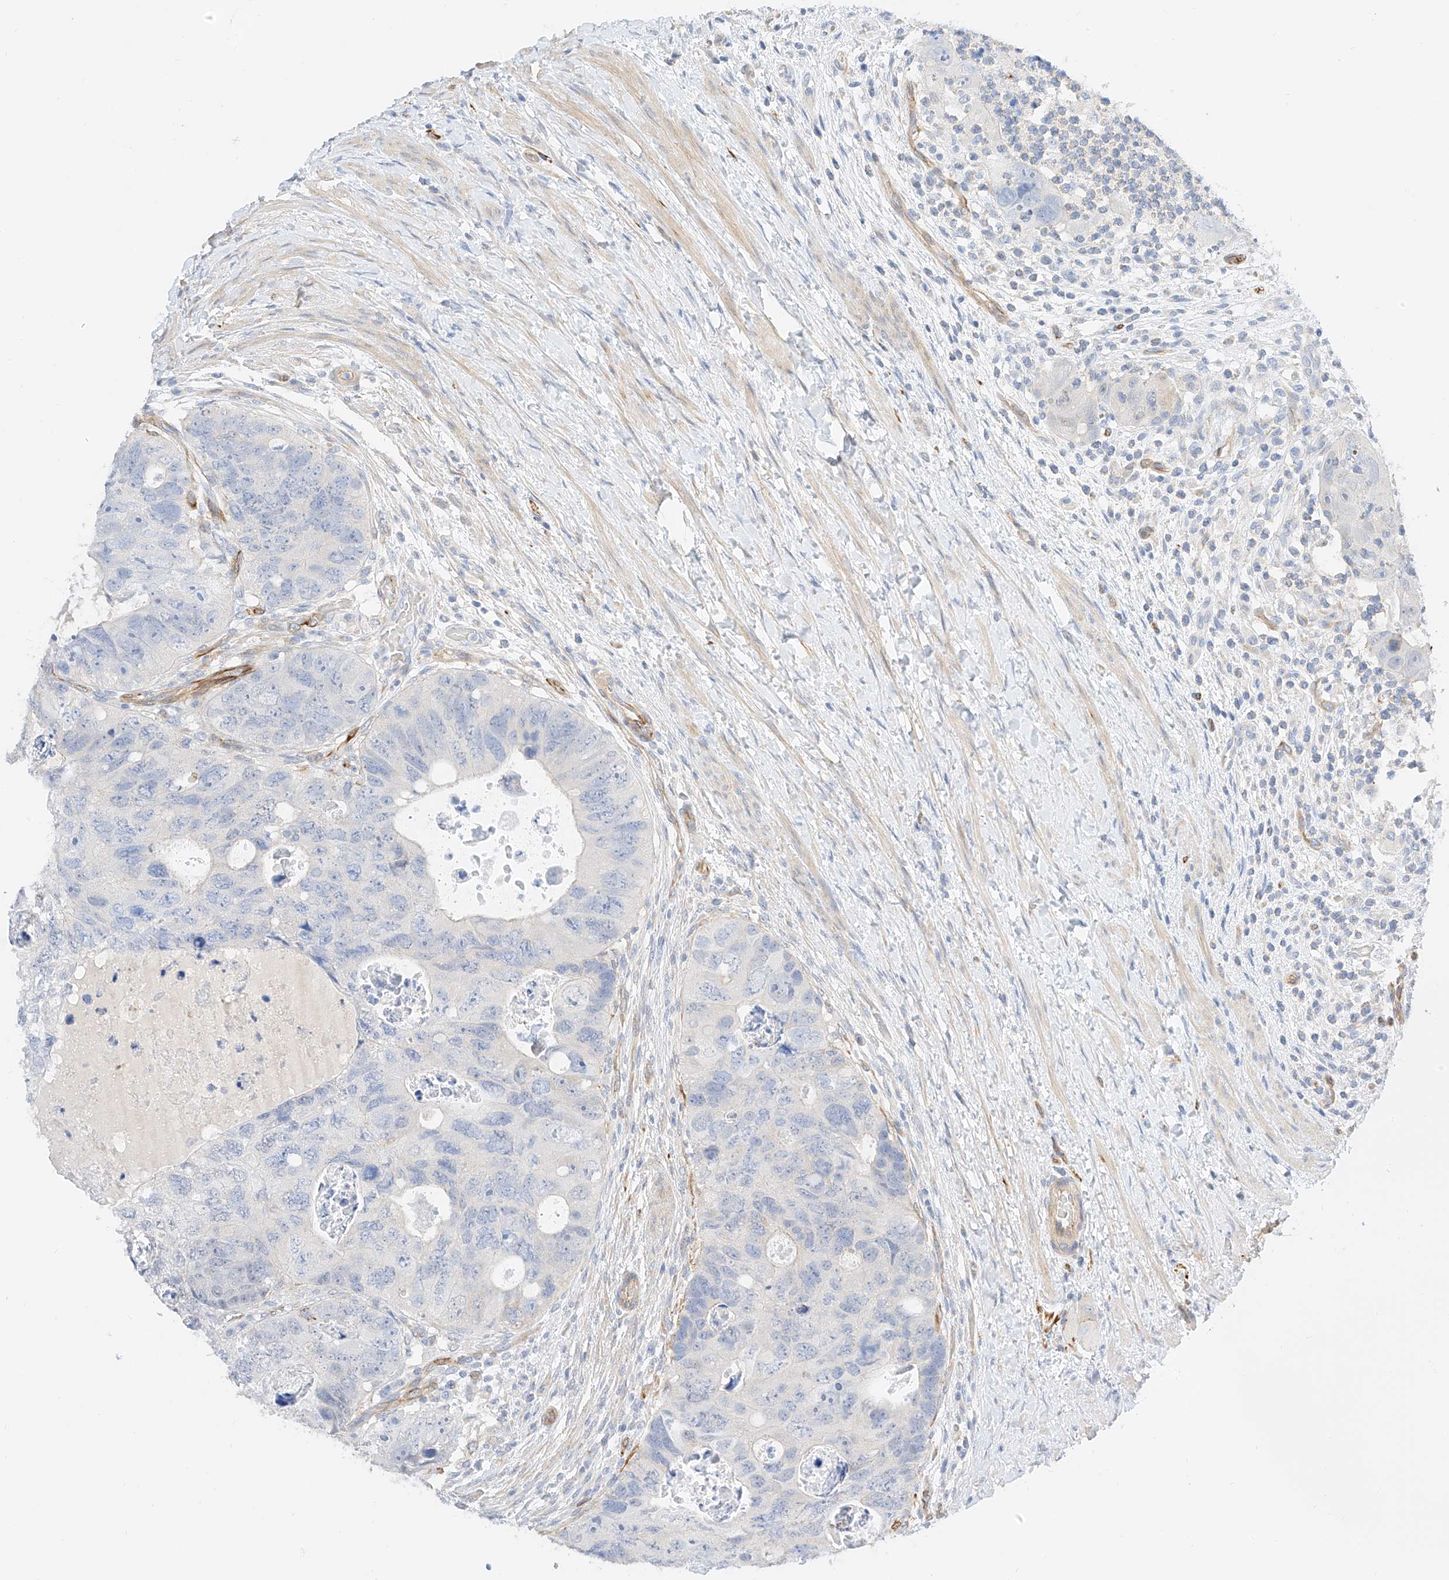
{"staining": {"intensity": "negative", "quantity": "none", "location": "none"}, "tissue": "colorectal cancer", "cell_type": "Tumor cells", "image_type": "cancer", "snomed": [{"axis": "morphology", "description": "Adenocarcinoma, NOS"}, {"axis": "topography", "description": "Rectum"}], "caption": "IHC of colorectal adenocarcinoma exhibits no expression in tumor cells.", "gene": "CDCP2", "patient": {"sex": "male", "age": 59}}